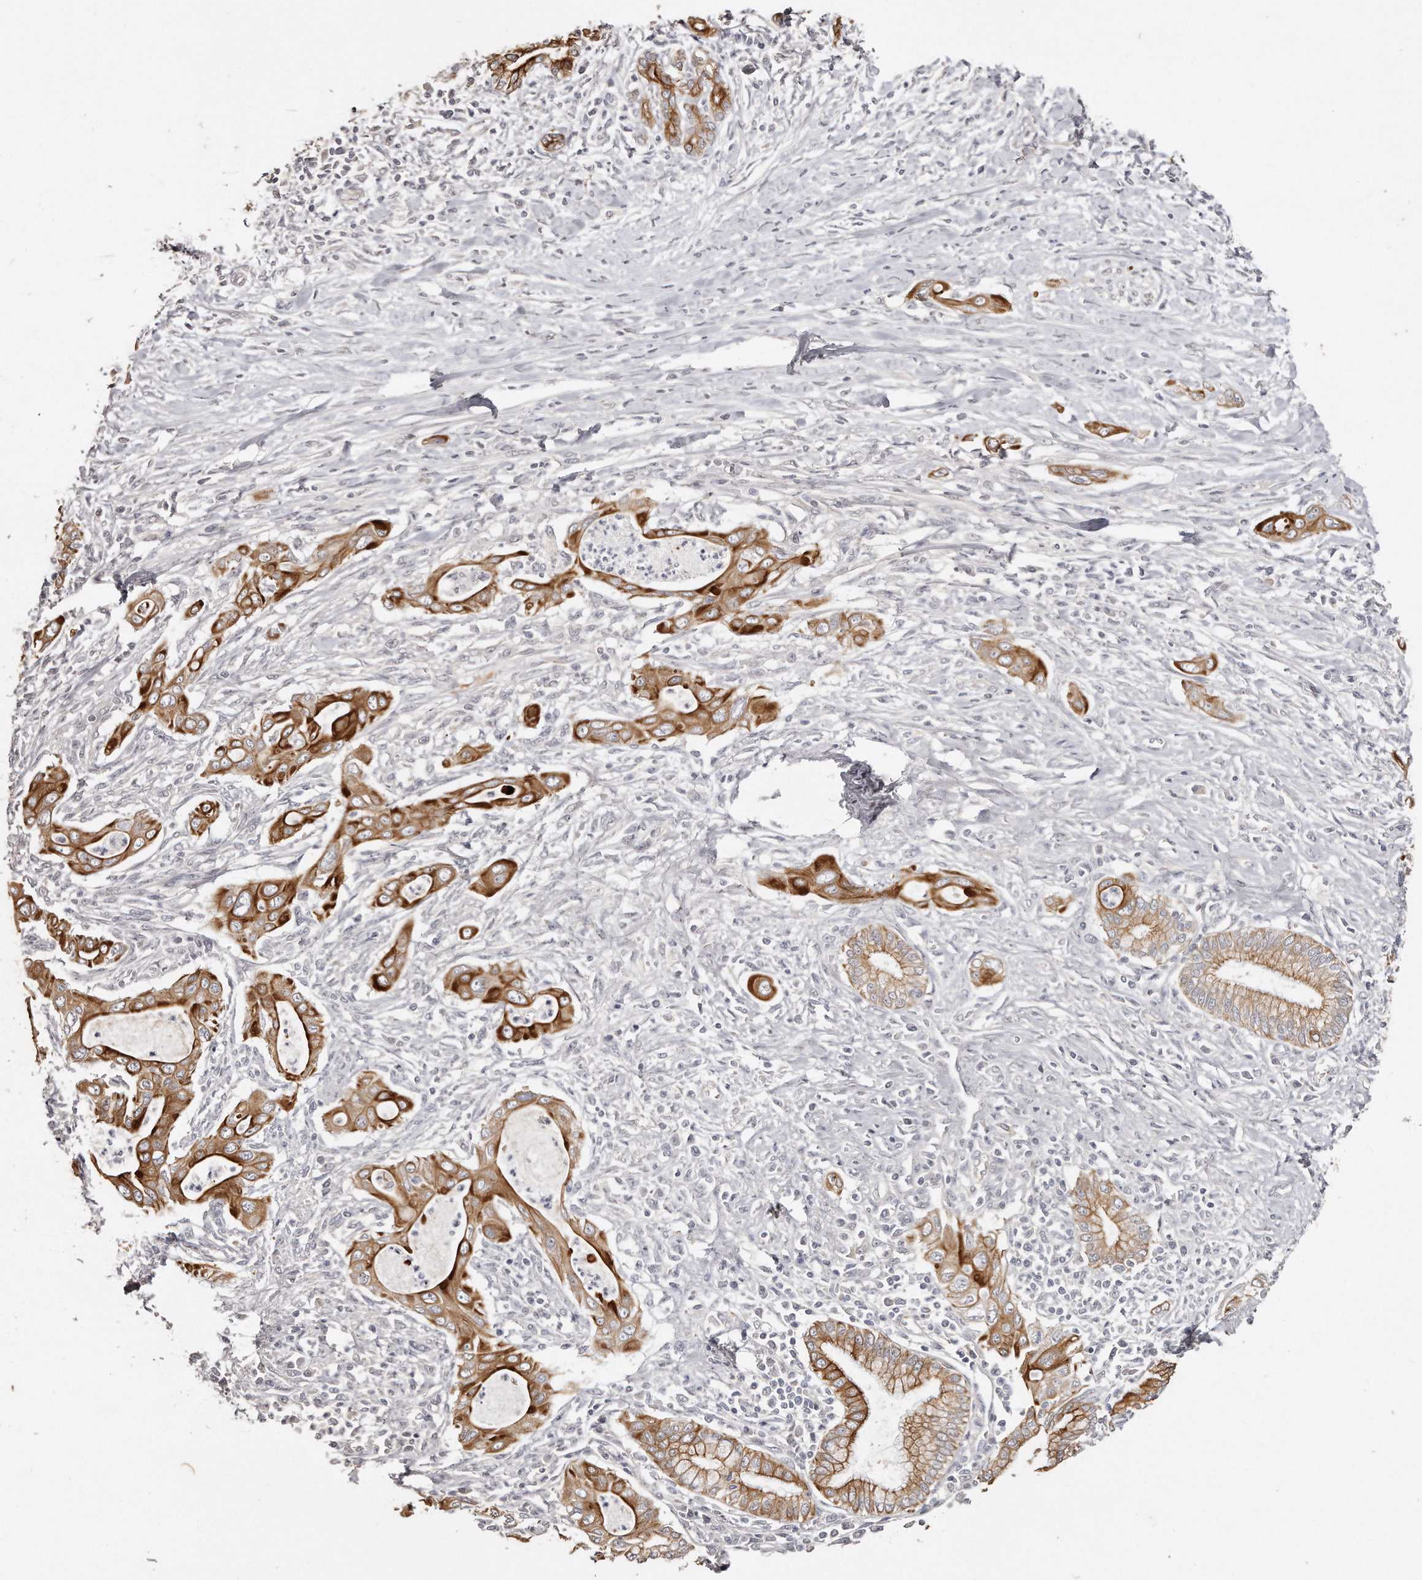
{"staining": {"intensity": "strong", "quantity": ">75%", "location": "cytoplasmic/membranous"}, "tissue": "pancreatic cancer", "cell_type": "Tumor cells", "image_type": "cancer", "snomed": [{"axis": "morphology", "description": "Adenocarcinoma, NOS"}, {"axis": "topography", "description": "Pancreas"}], "caption": "Immunohistochemical staining of adenocarcinoma (pancreatic) shows strong cytoplasmic/membranous protein positivity in about >75% of tumor cells.", "gene": "ZYG11A", "patient": {"sex": "male", "age": 58}}